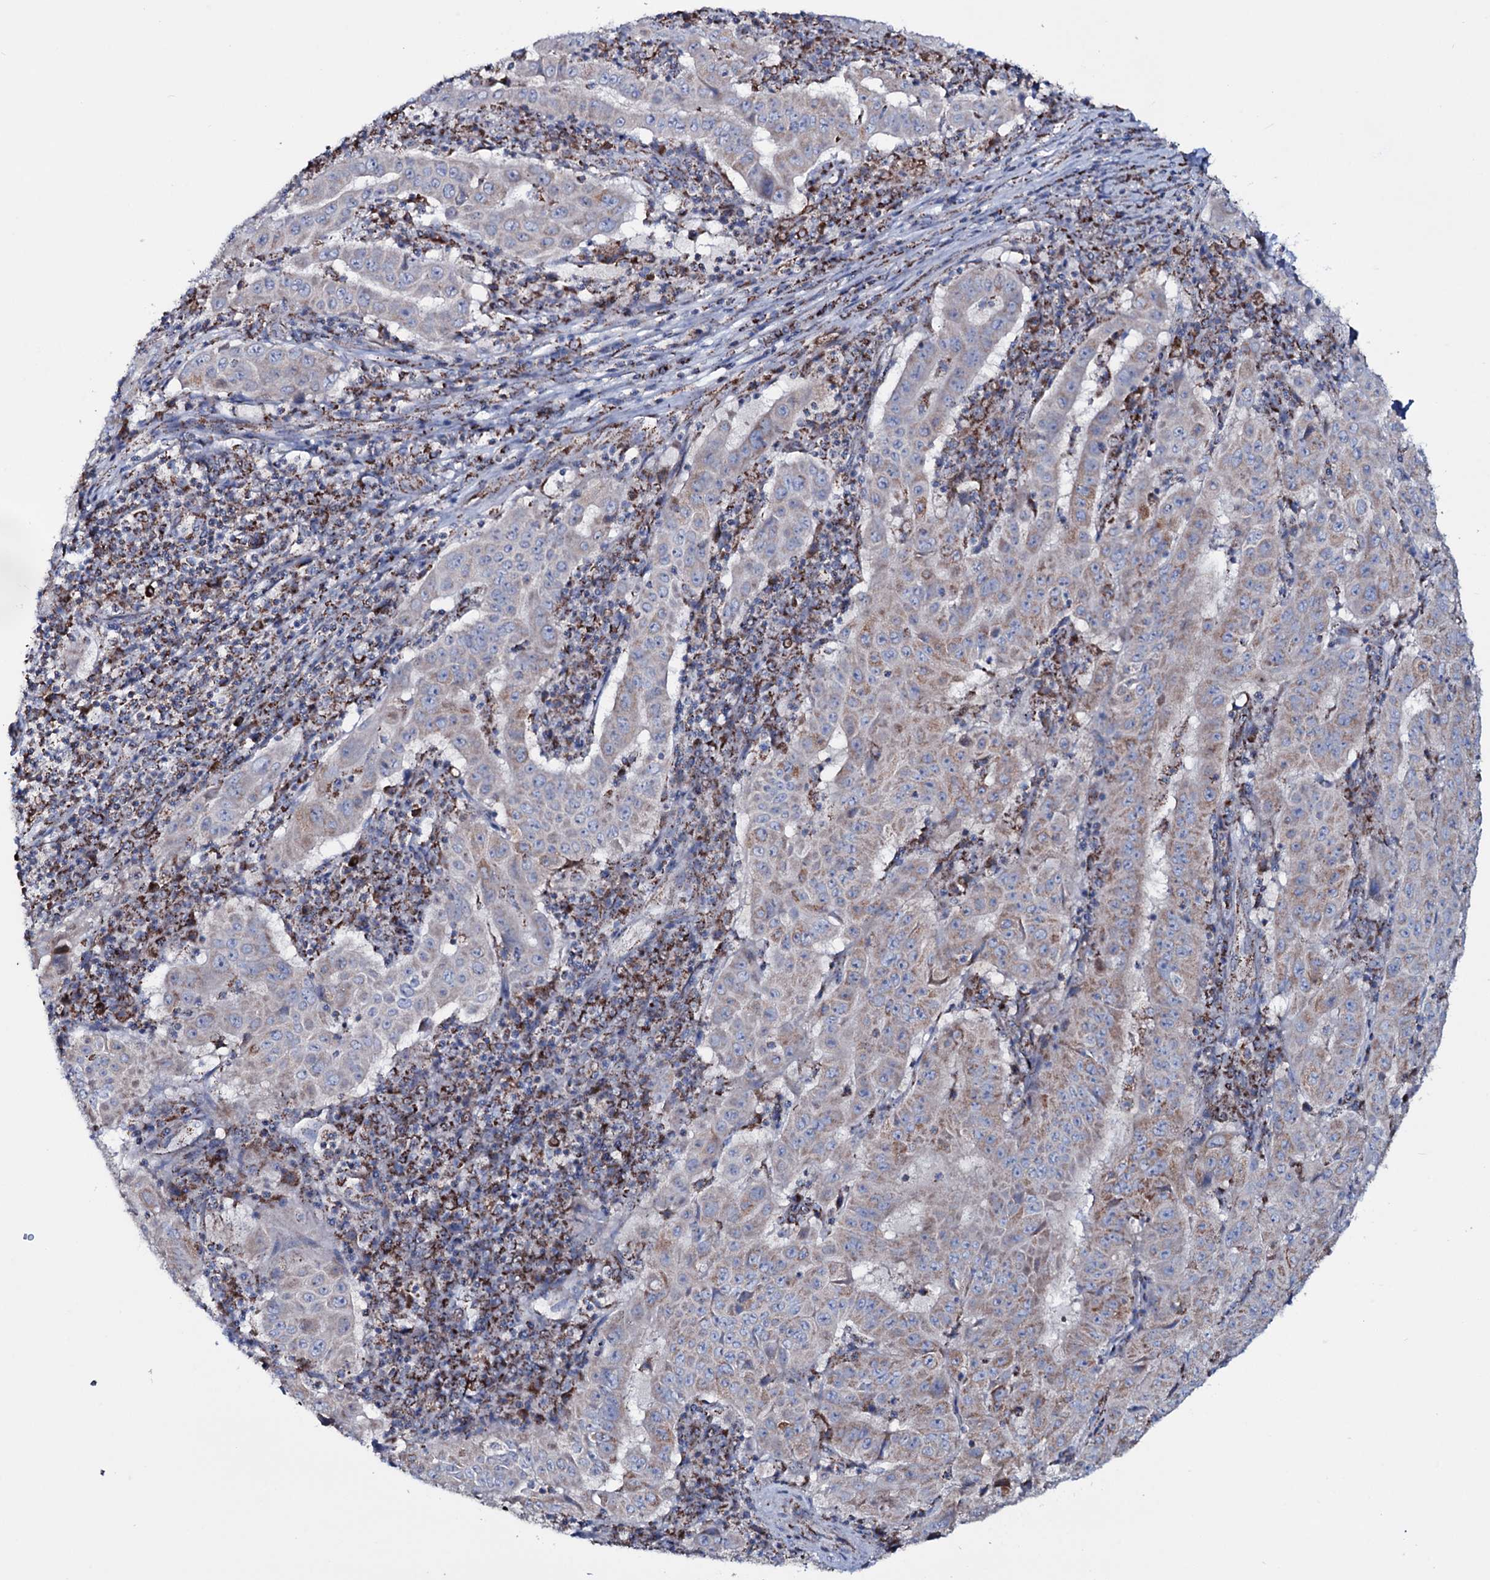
{"staining": {"intensity": "moderate", "quantity": "<25%", "location": "cytoplasmic/membranous"}, "tissue": "pancreatic cancer", "cell_type": "Tumor cells", "image_type": "cancer", "snomed": [{"axis": "morphology", "description": "Adenocarcinoma, NOS"}, {"axis": "topography", "description": "Pancreas"}], "caption": "Immunohistochemistry (IHC) image of human pancreatic cancer stained for a protein (brown), which demonstrates low levels of moderate cytoplasmic/membranous positivity in approximately <25% of tumor cells.", "gene": "MRPS35", "patient": {"sex": "male", "age": 63}}